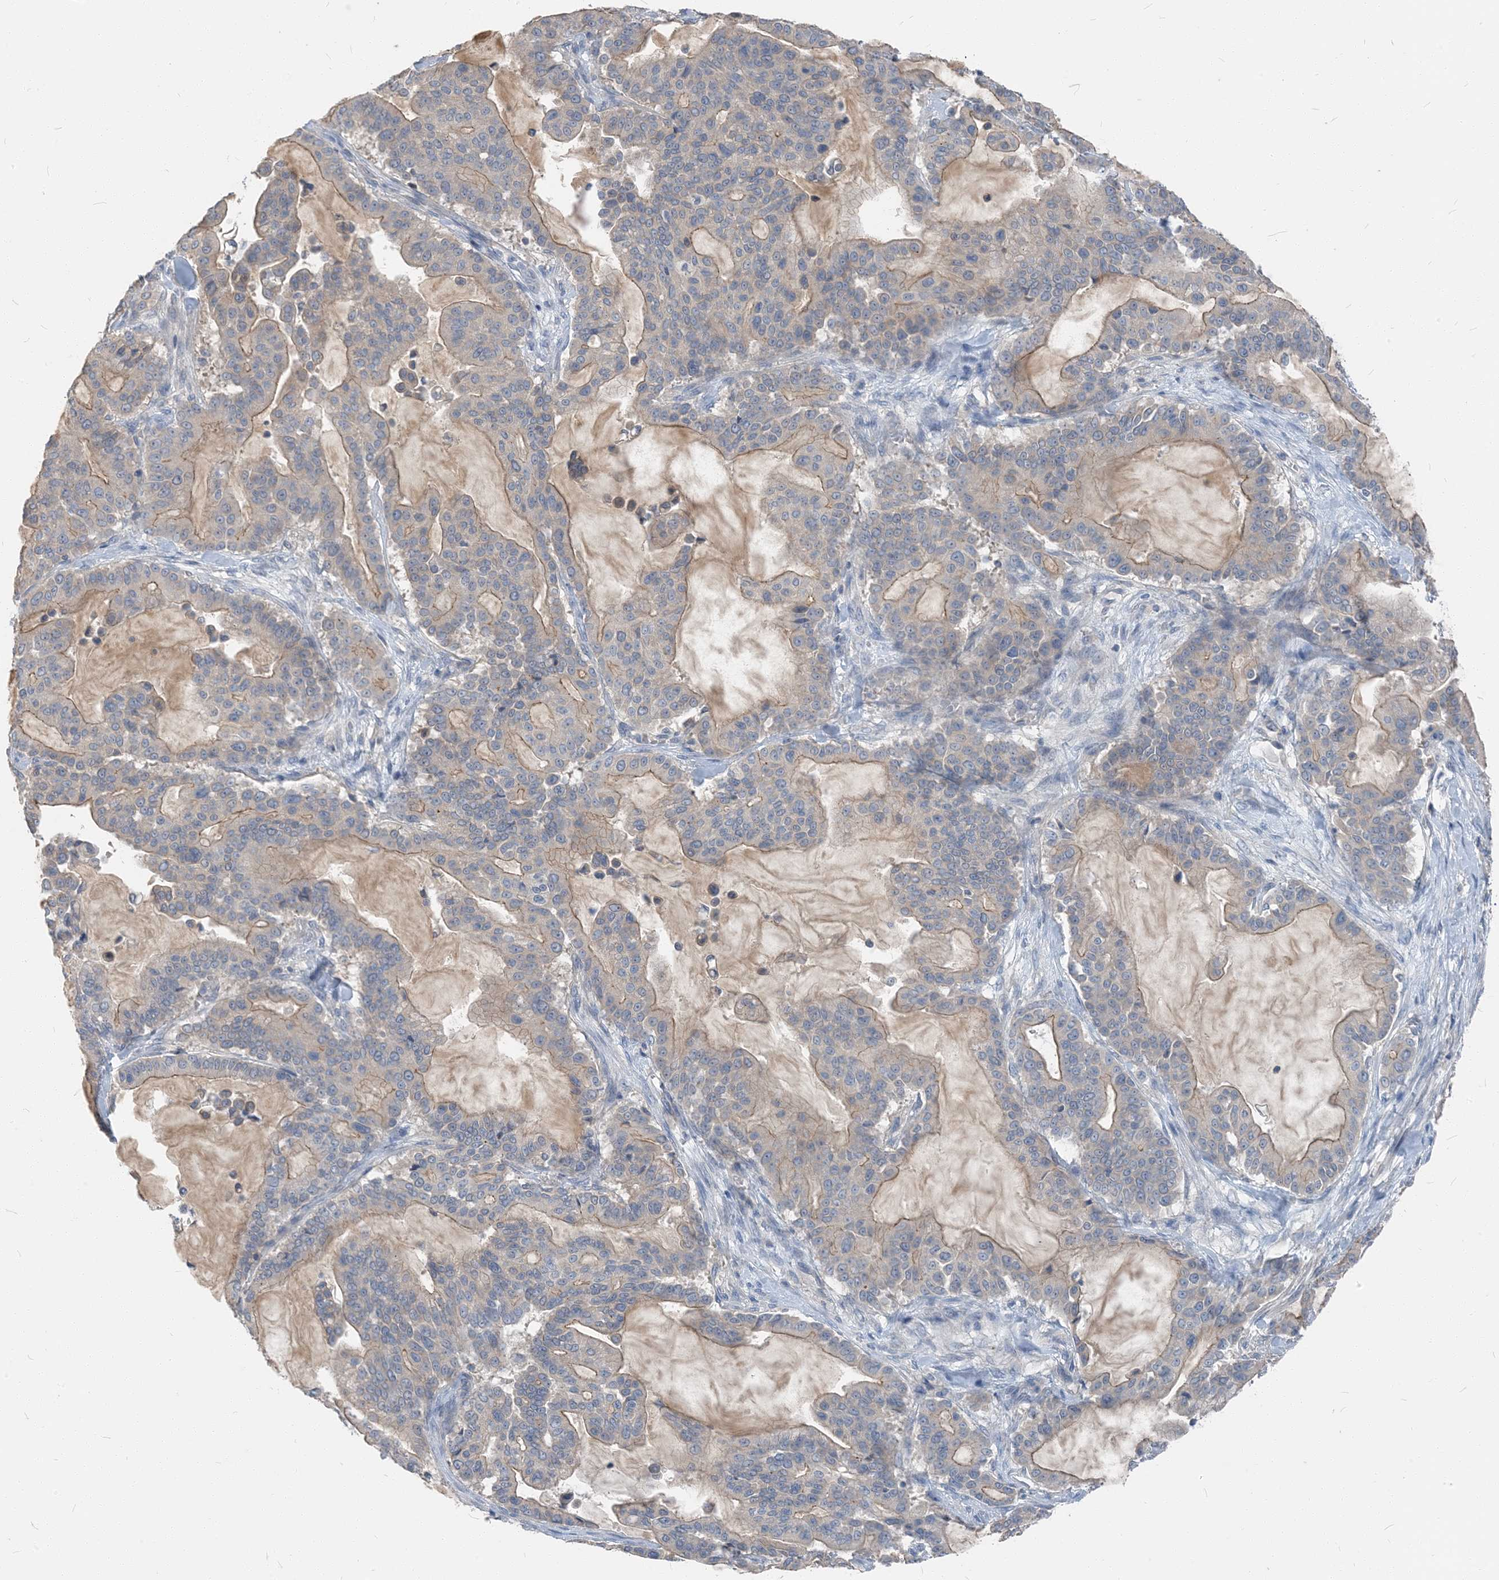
{"staining": {"intensity": "weak", "quantity": "25%-75%", "location": "cytoplasmic/membranous"}, "tissue": "pancreatic cancer", "cell_type": "Tumor cells", "image_type": "cancer", "snomed": [{"axis": "morphology", "description": "Adenocarcinoma, NOS"}, {"axis": "topography", "description": "Pancreas"}], "caption": "A brown stain highlights weak cytoplasmic/membranous positivity of a protein in human adenocarcinoma (pancreatic) tumor cells.", "gene": "NCOA7", "patient": {"sex": "male", "age": 63}}